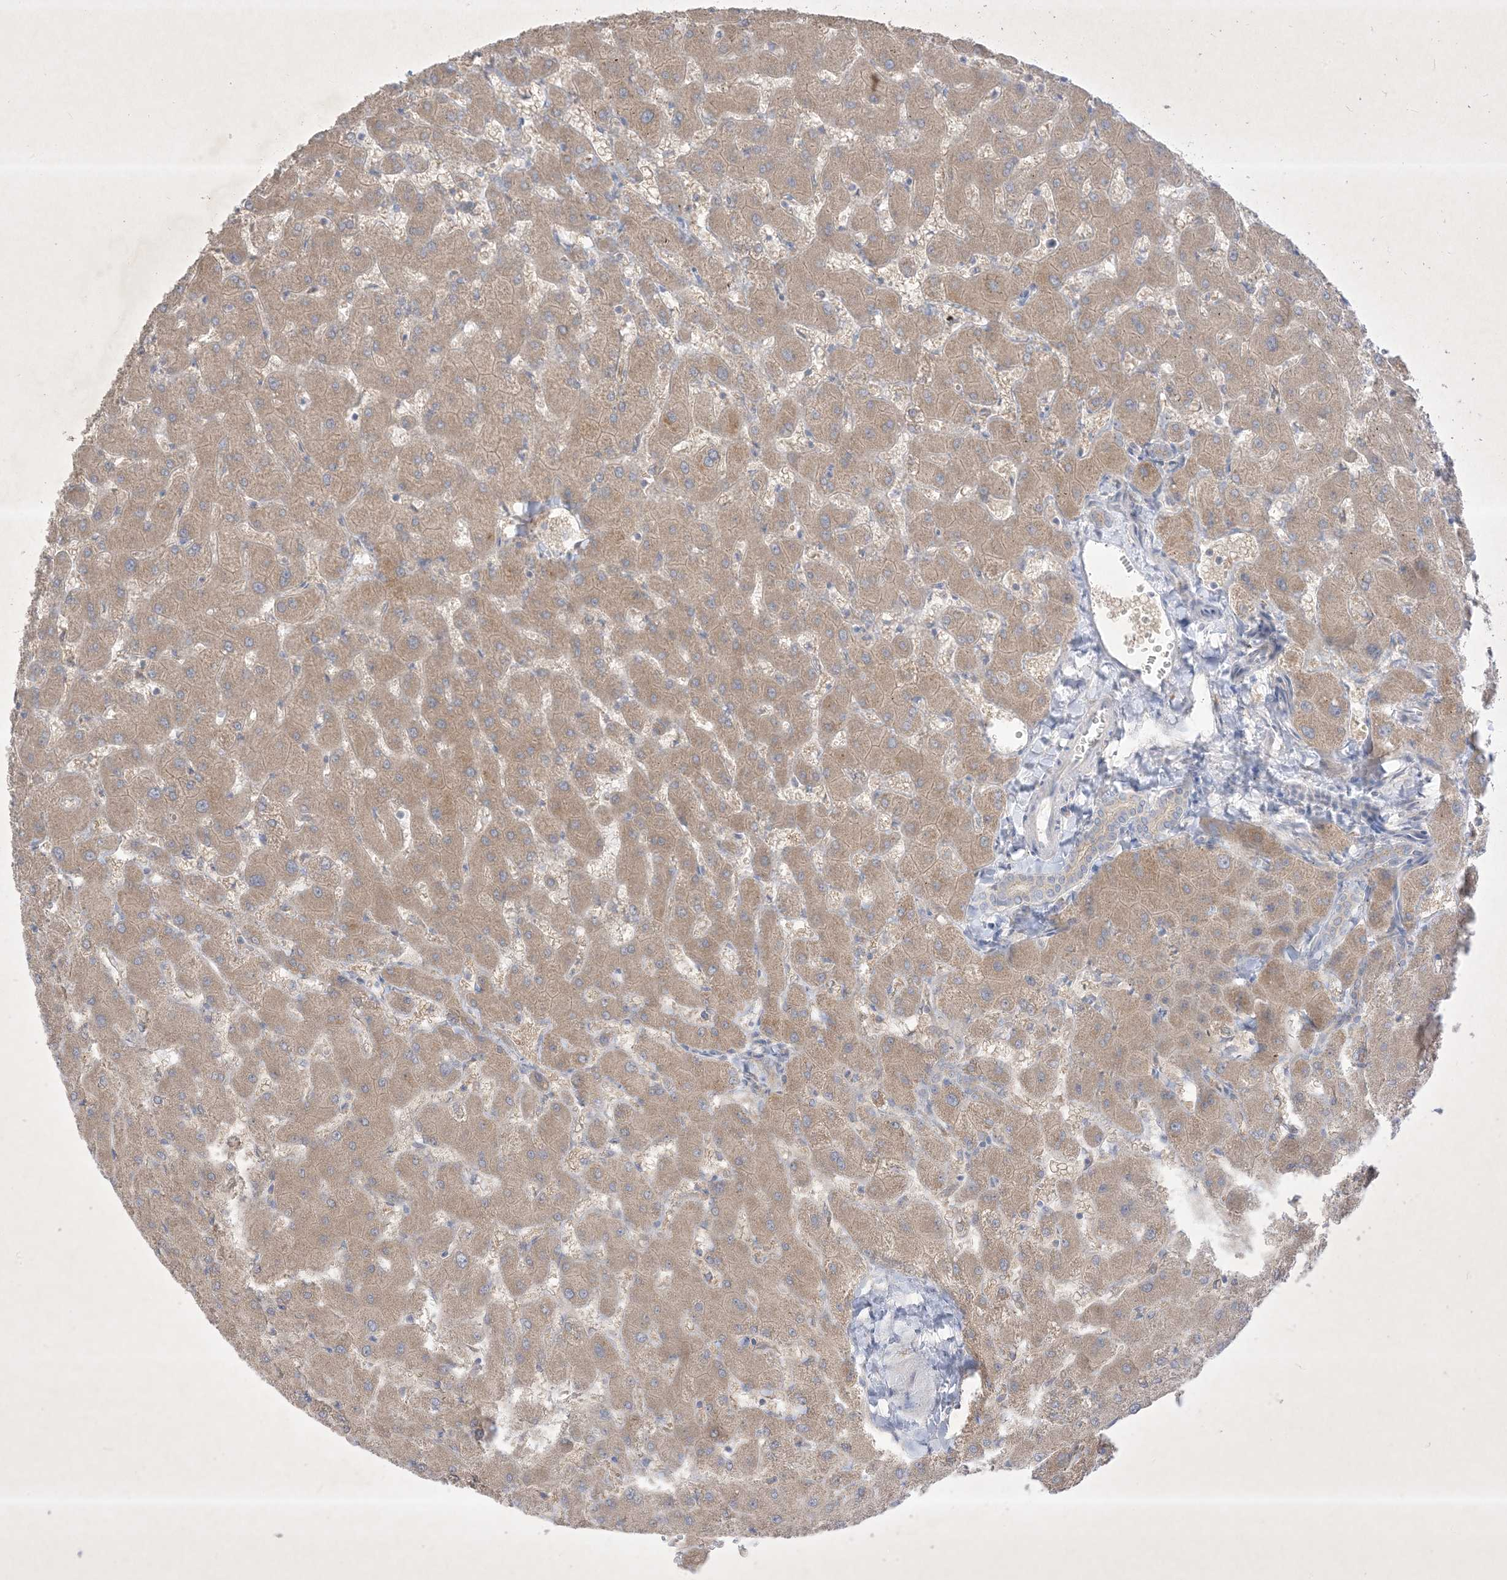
{"staining": {"intensity": "negative", "quantity": "none", "location": "none"}, "tissue": "liver", "cell_type": "Cholangiocytes", "image_type": "normal", "snomed": [{"axis": "morphology", "description": "Normal tissue, NOS"}, {"axis": "topography", "description": "Liver"}], "caption": "A histopathology image of liver stained for a protein demonstrates no brown staining in cholangiocytes.", "gene": "PLEKHA3", "patient": {"sex": "female", "age": 63}}